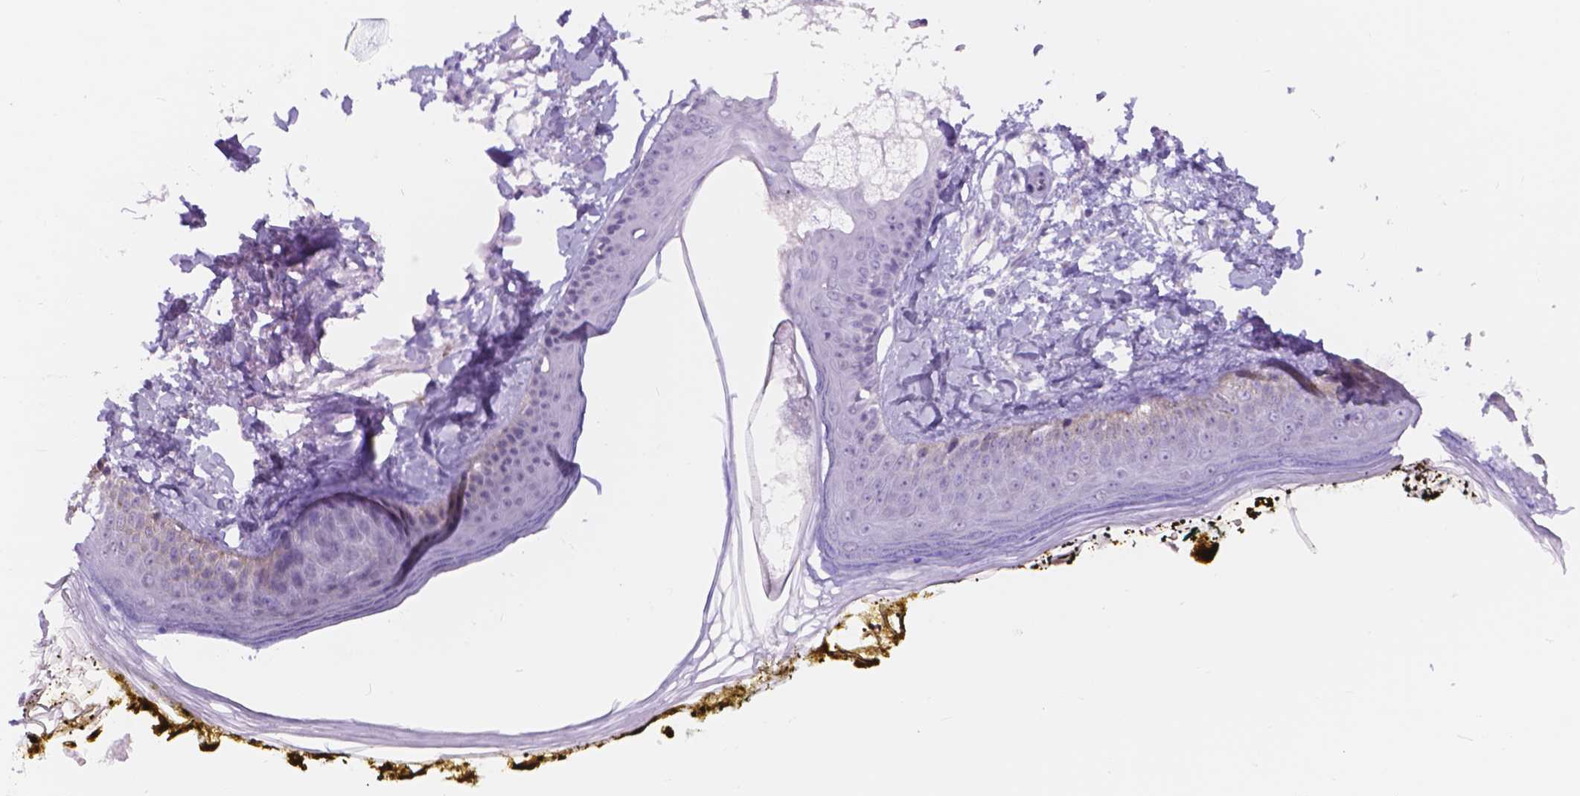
{"staining": {"intensity": "negative", "quantity": "none", "location": "none"}, "tissue": "skin", "cell_type": "Fibroblasts", "image_type": "normal", "snomed": [{"axis": "morphology", "description": "Normal tissue, NOS"}, {"axis": "topography", "description": "Skin"}], "caption": "This image is of normal skin stained with IHC to label a protein in brown with the nuclei are counter-stained blue. There is no positivity in fibroblasts.", "gene": "DCC", "patient": {"sex": "male", "age": 76}}